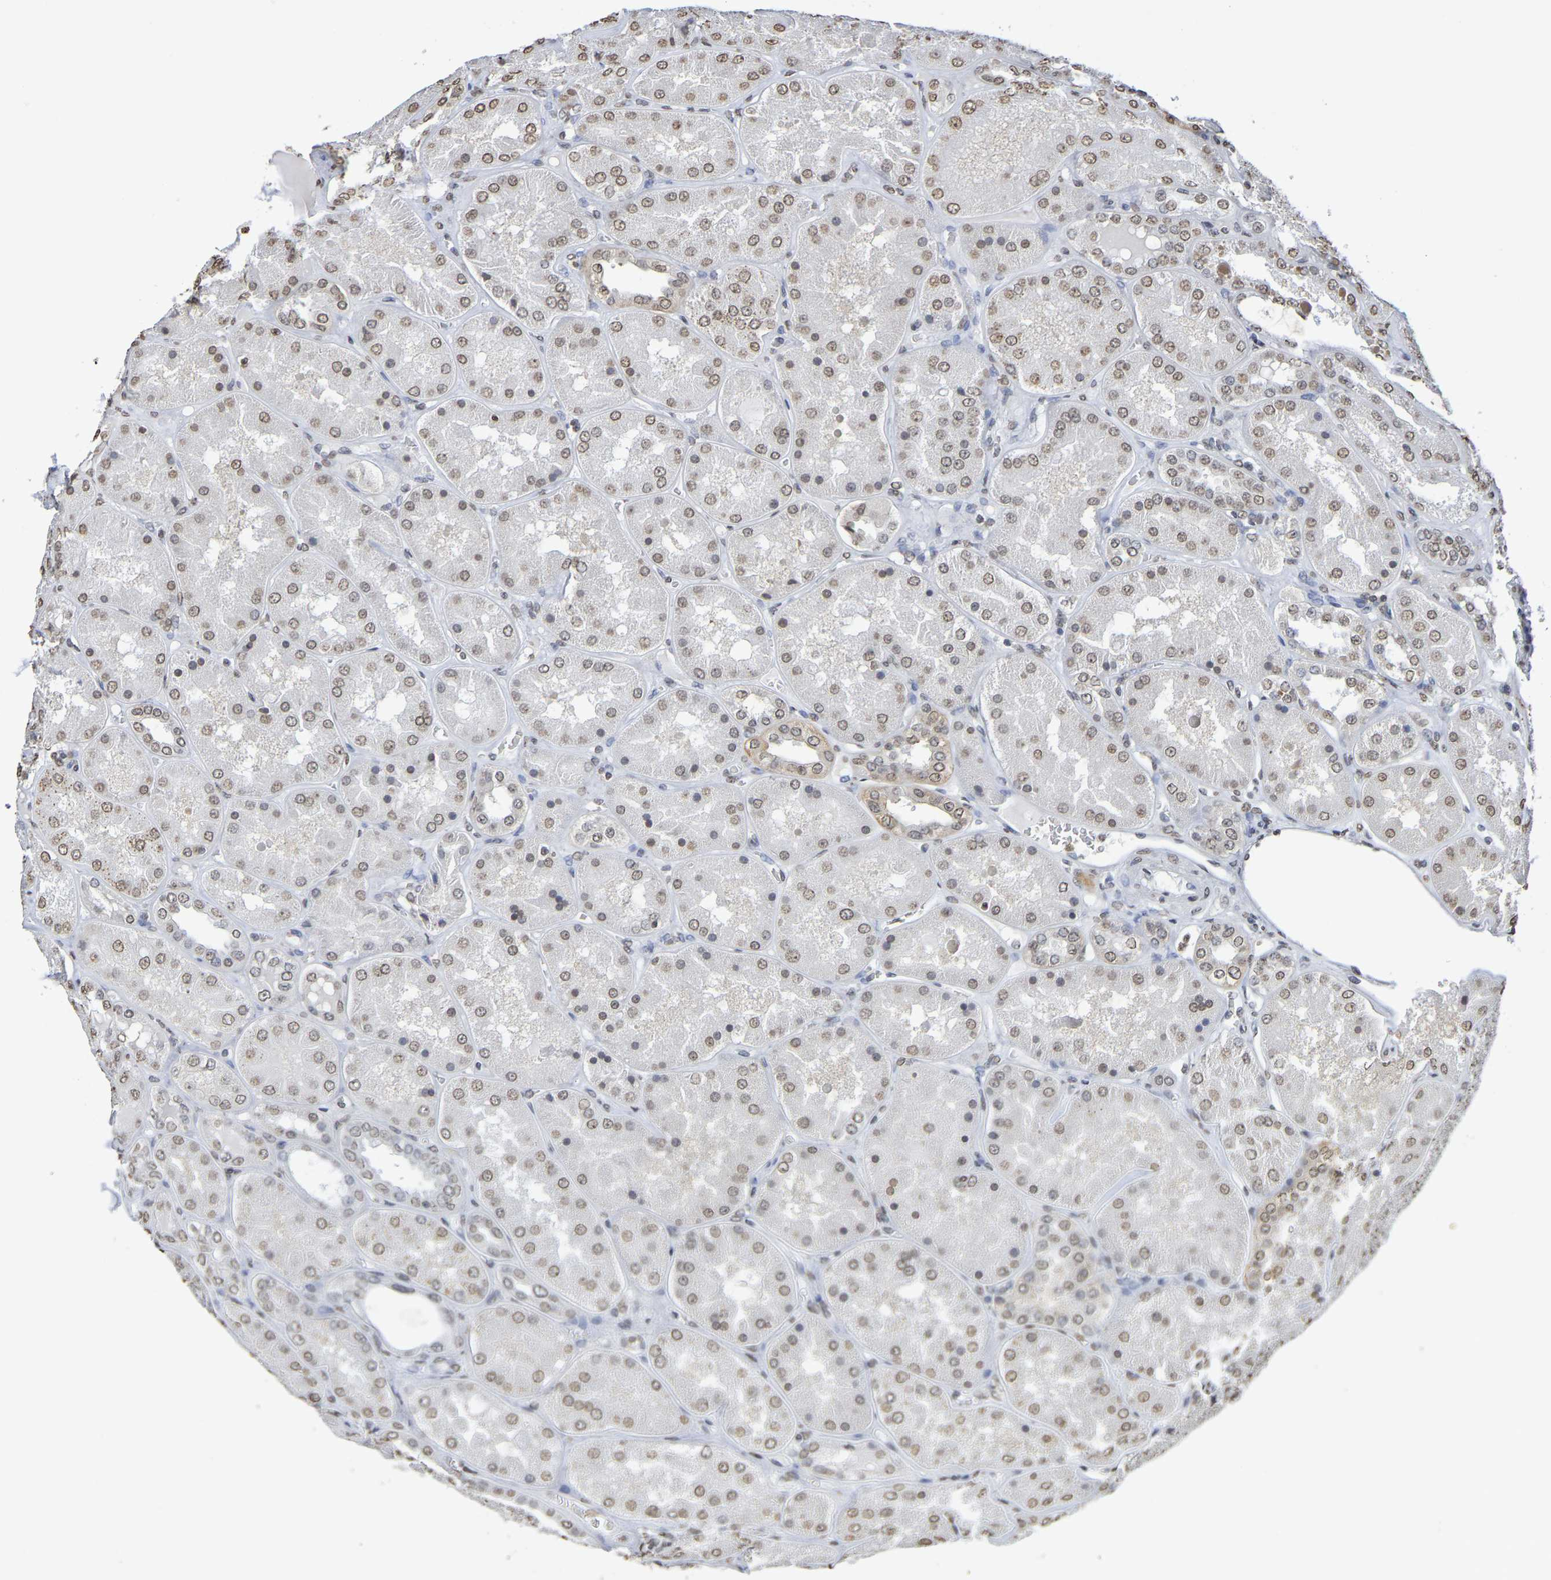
{"staining": {"intensity": "moderate", "quantity": "<25%", "location": "nuclear"}, "tissue": "kidney", "cell_type": "Cells in glomeruli", "image_type": "normal", "snomed": [{"axis": "morphology", "description": "Normal tissue, NOS"}, {"axis": "topography", "description": "Kidney"}], "caption": "DAB (3,3'-diaminobenzidine) immunohistochemical staining of benign human kidney displays moderate nuclear protein positivity in about <25% of cells in glomeruli. (Stains: DAB in brown, nuclei in blue, Microscopy: brightfield microscopy at high magnification).", "gene": "ATF4", "patient": {"sex": "female", "age": 56}}